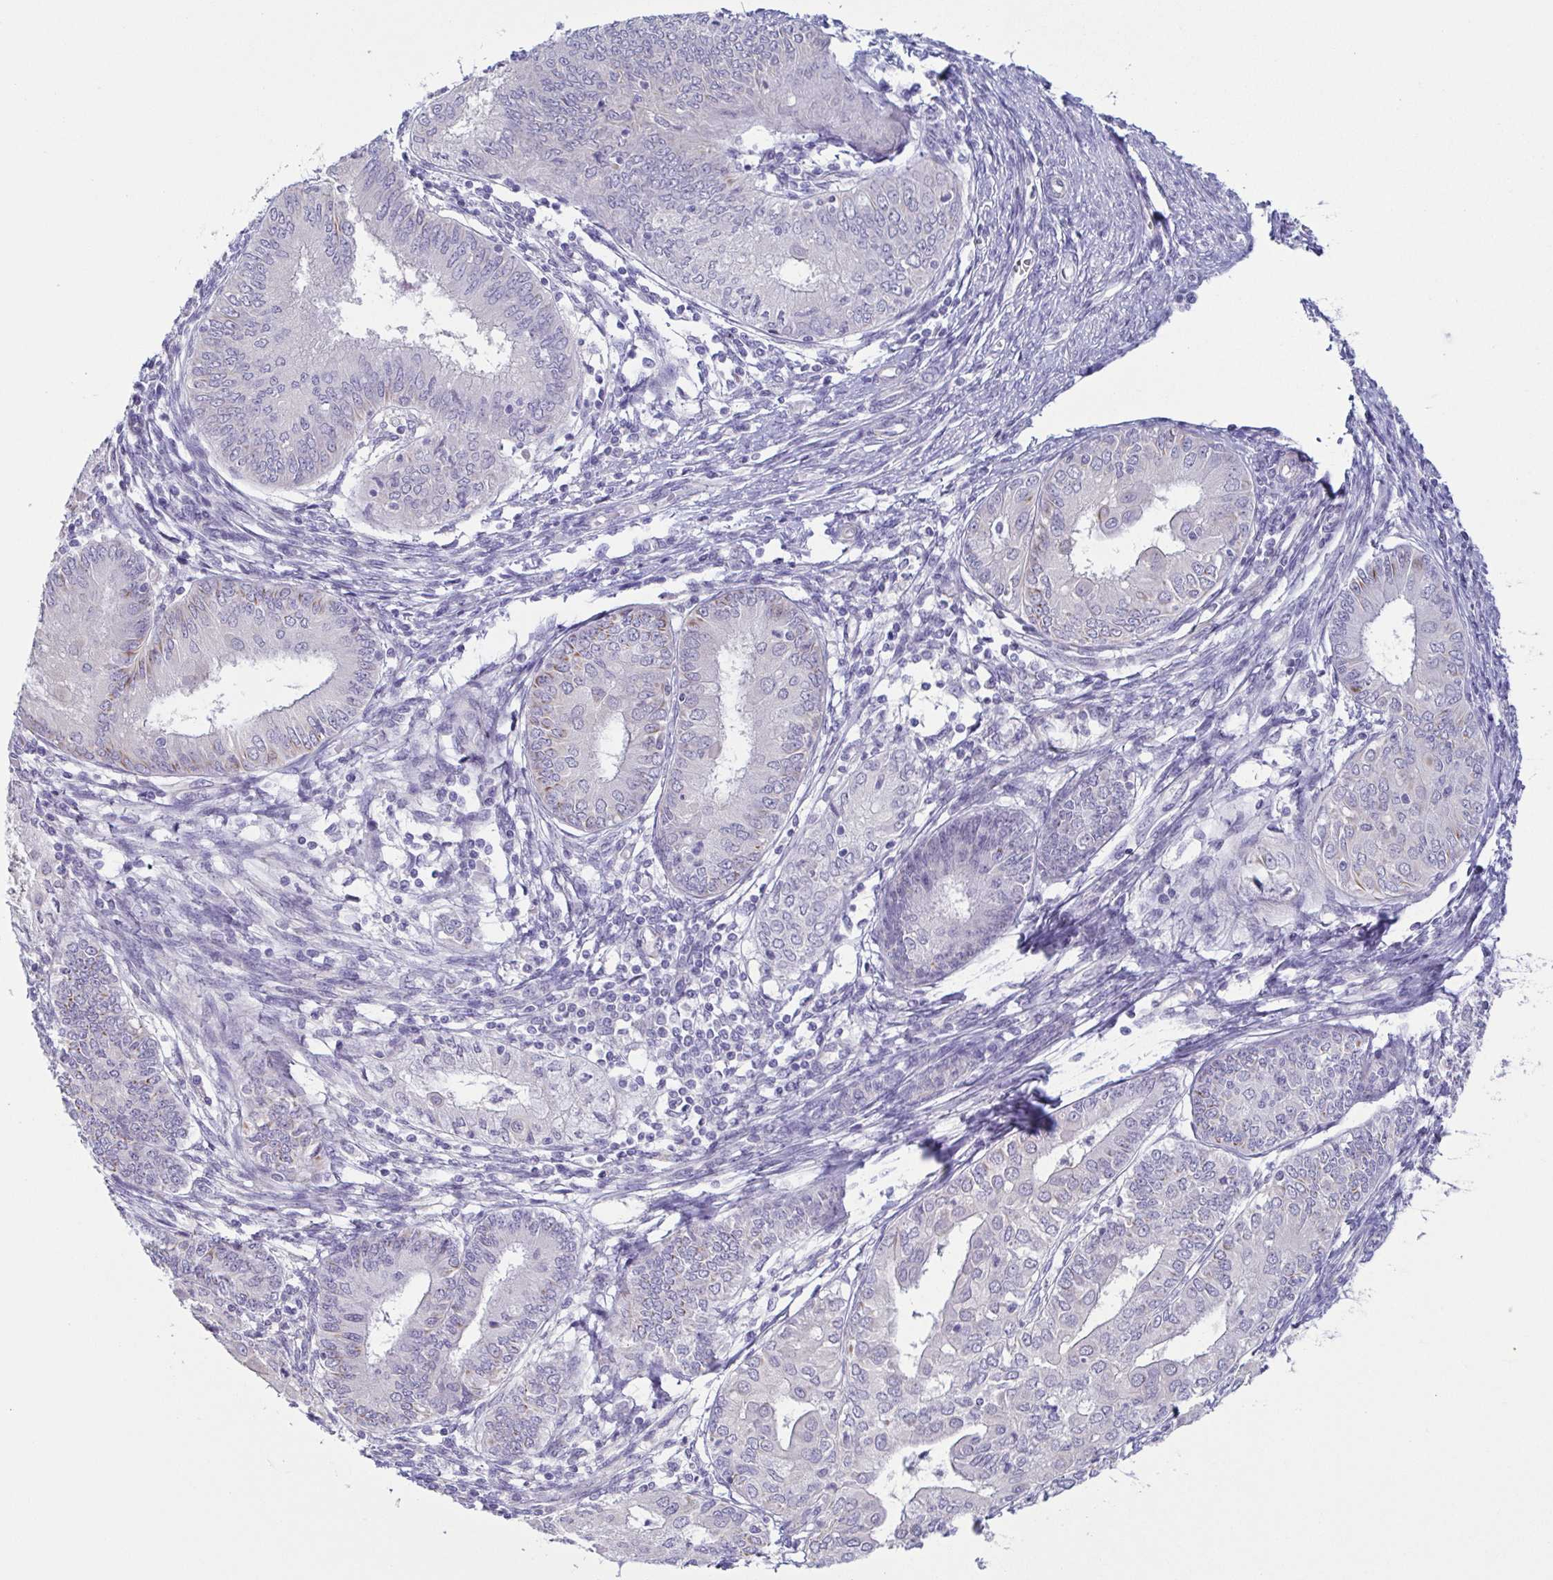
{"staining": {"intensity": "moderate", "quantity": "<25%", "location": "cytoplasmic/membranous"}, "tissue": "endometrial cancer", "cell_type": "Tumor cells", "image_type": "cancer", "snomed": [{"axis": "morphology", "description": "Adenocarcinoma, NOS"}, {"axis": "topography", "description": "Endometrium"}], "caption": "Immunohistochemical staining of endometrial adenocarcinoma exhibits moderate cytoplasmic/membranous protein positivity in about <25% of tumor cells.", "gene": "COL17A1", "patient": {"sex": "female", "age": 68}}